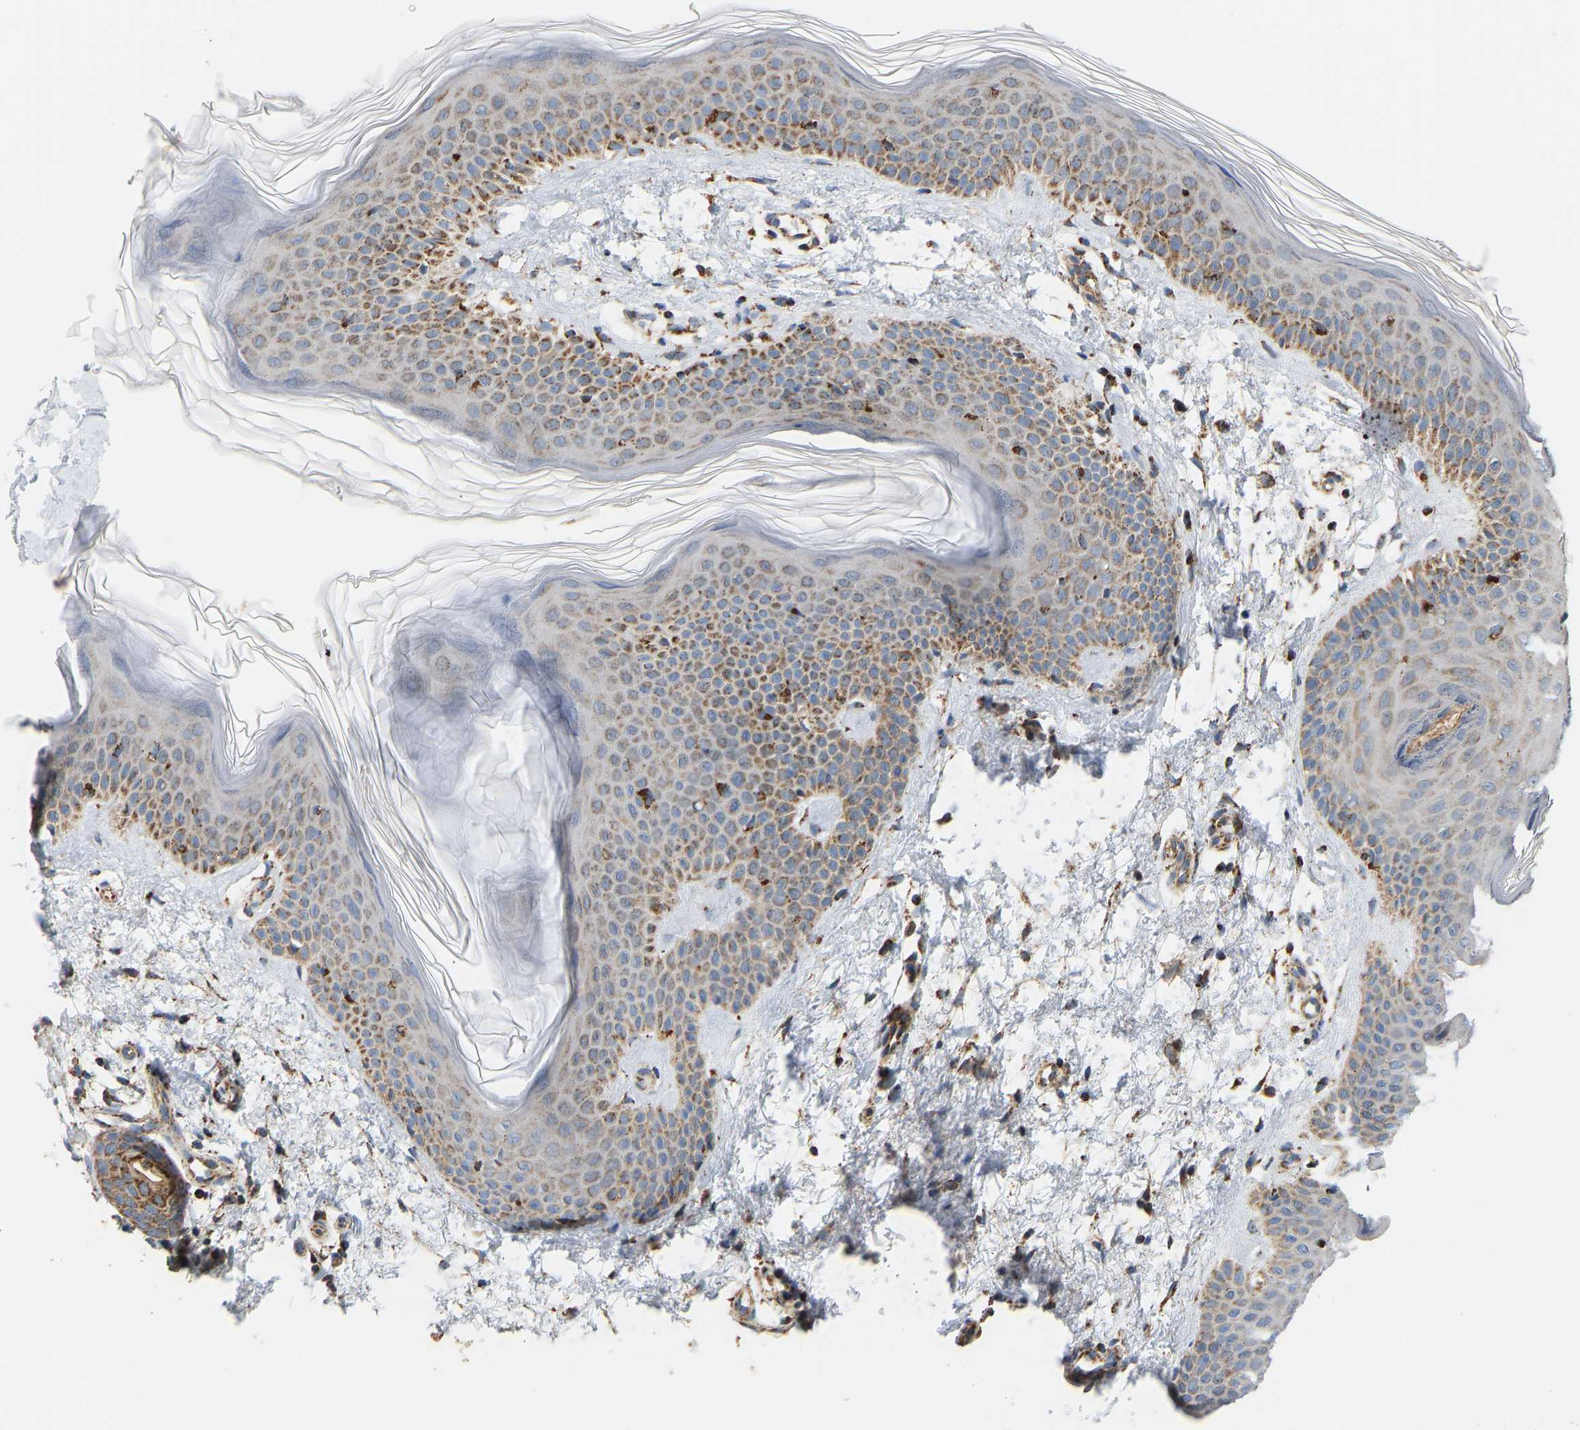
{"staining": {"intensity": "moderate", "quantity": ">75%", "location": "cytoplasmic/membranous"}, "tissue": "skin", "cell_type": "Fibroblasts", "image_type": "normal", "snomed": [{"axis": "morphology", "description": "Normal tissue, NOS"}, {"axis": "morphology", "description": "Malignant melanoma, NOS"}, {"axis": "topography", "description": "Skin"}], "caption": "An immunohistochemistry image of unremarkable tissue is shown. Protein staining in brown highlights moderate cytoplasmic/membranous positivity in skin within fibroblasts. The staining was performed using DAB, with brown indicating positive protein expression. Nuclei are stained blue with hematoxylin.", "gene": "GPSM2", "patient": {"sex": "male", "age": 83}}